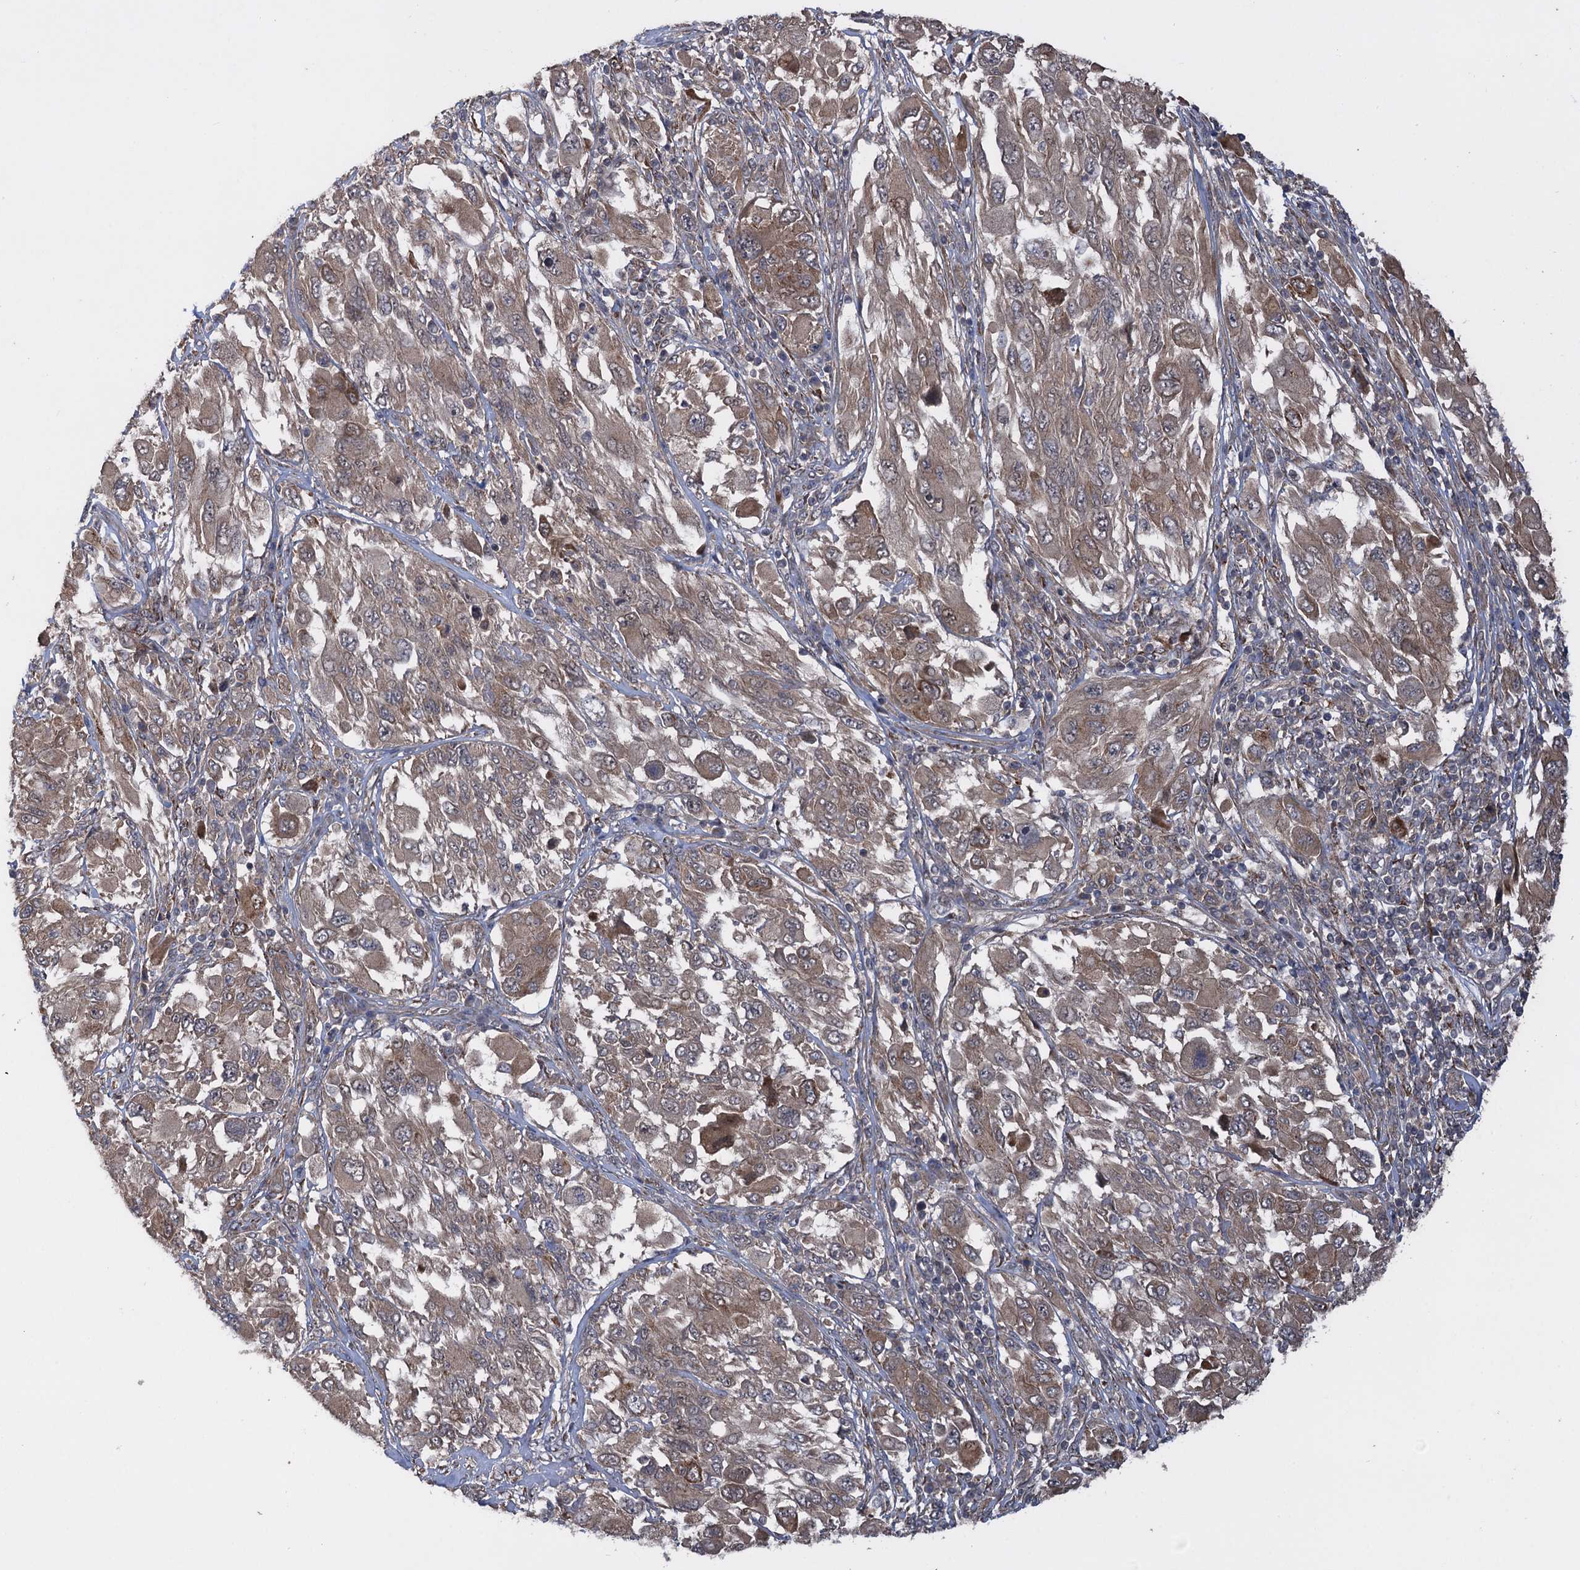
{"staining": {"intensity": "weak", "quantity": ">75%", "location": "cytoplasmic/membranous"}, "tissue": "melanoma", "cell_type": "Tumor cells", "image_type": "cancer", "snomed": [{"axis": "morphology", "description": "Malignant melanoma, NOS"}, {"axis": "topography", "description": "Skin"}], "caption": "Protein staining by IHC shows weak cytoplasmic/membranous positivity in approximately >75% of tumor cells in malignant melanoma. Immunohistochemistry (ihc) stains the protein in brown and the nuclei are stained blue.", "gene": "HAUS1", "patient": {"sex": "female", "age": 91}}